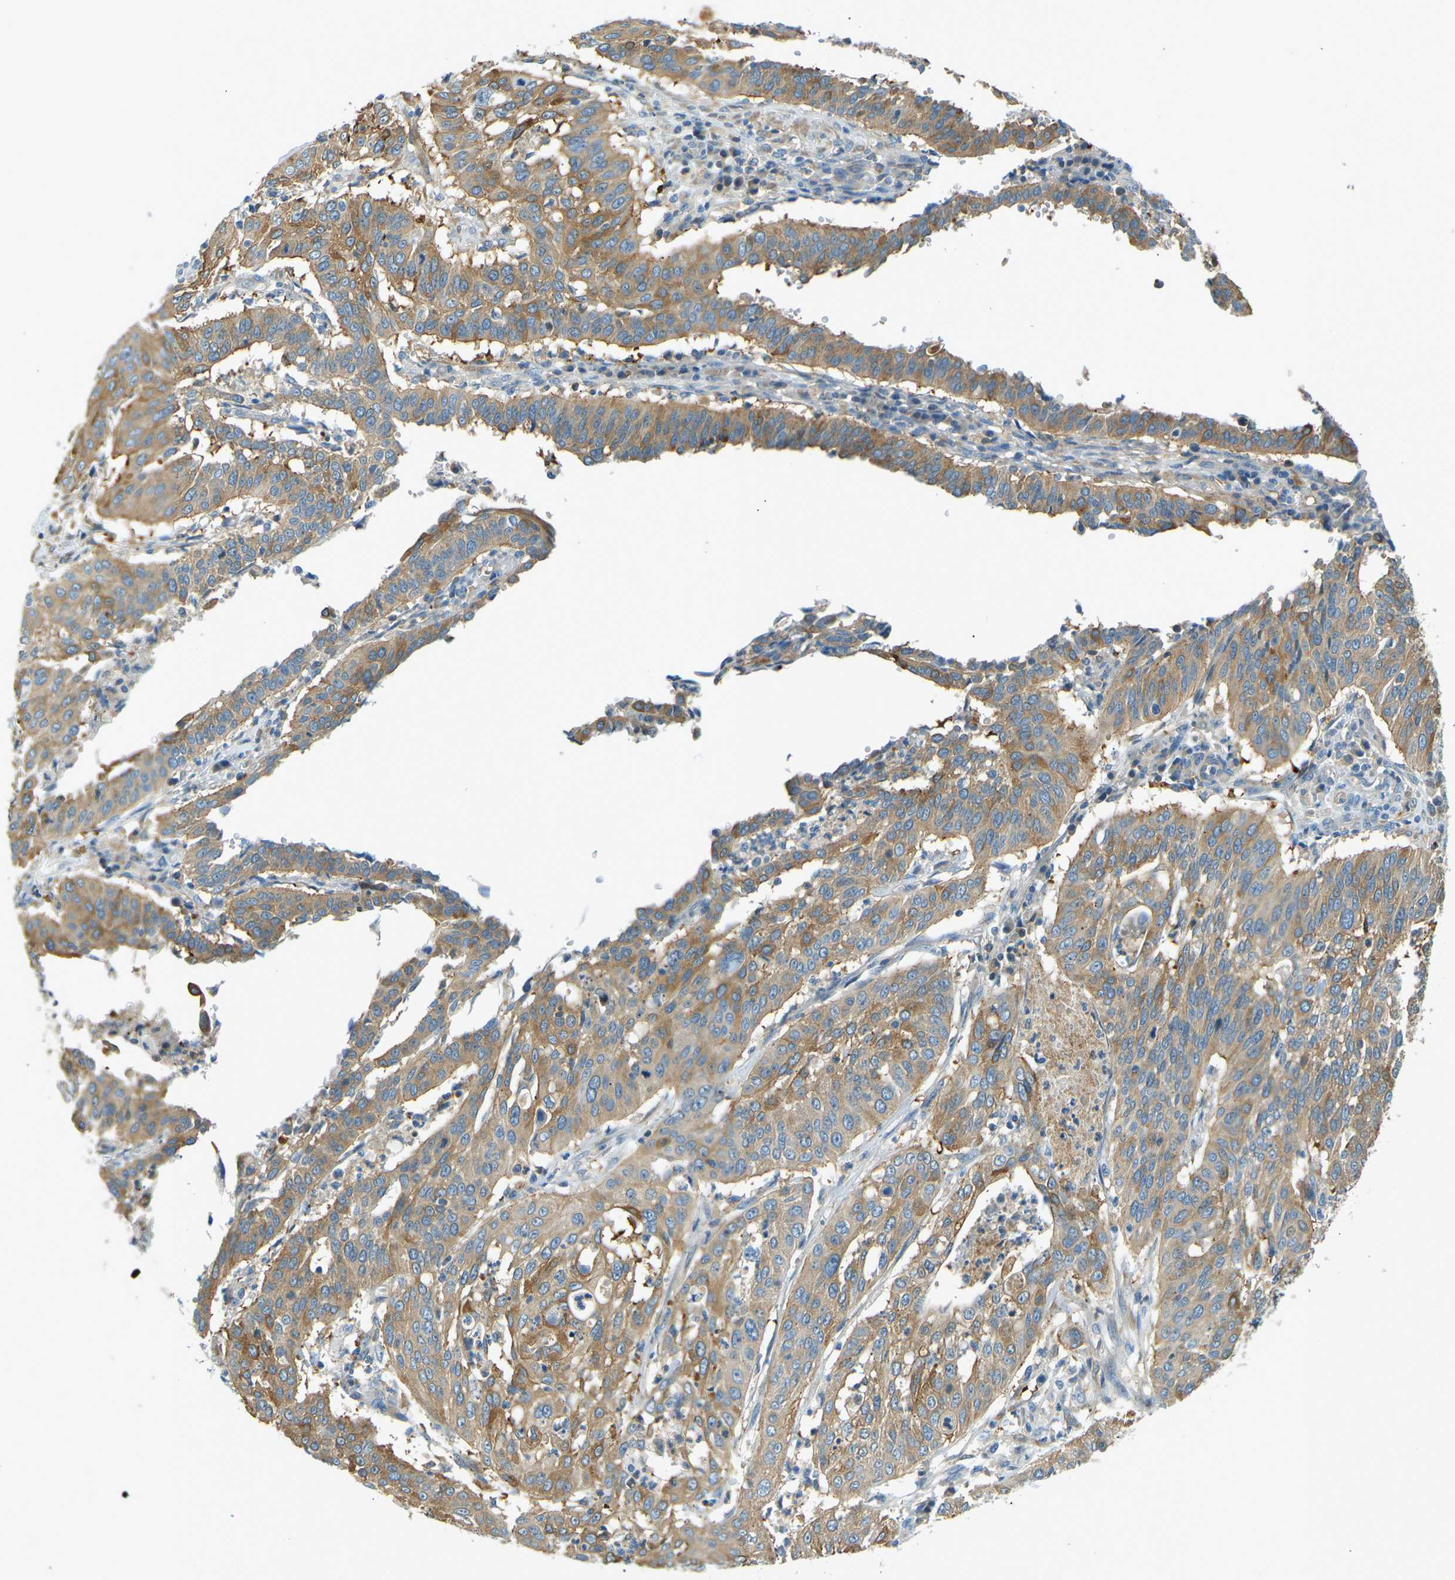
{"staining": {"intensity": "moderate", "quantity": ">75%", "location": "cytoplasmic/membranous"}, "tissue": "cervical cancer", "cell_type": "Tumor cells", "image_type": "cancer", "snomed": [{"axis": "morphology", "description": "Normal tissue, NOS"}, {"axis": "morphology", "description": "Squamous cell carcinoma, NOS"}, {"axis": "topography", "description": "Cervix"}], "caption": "Protein analysis of cervical squamous cell carcinoma tissue demonstrates moderate cytoplasmic/membranous staining in approximately >75% of tumor cells.", "gene": "ZNF367", "patient": {"sex": "female", "age": 39}}